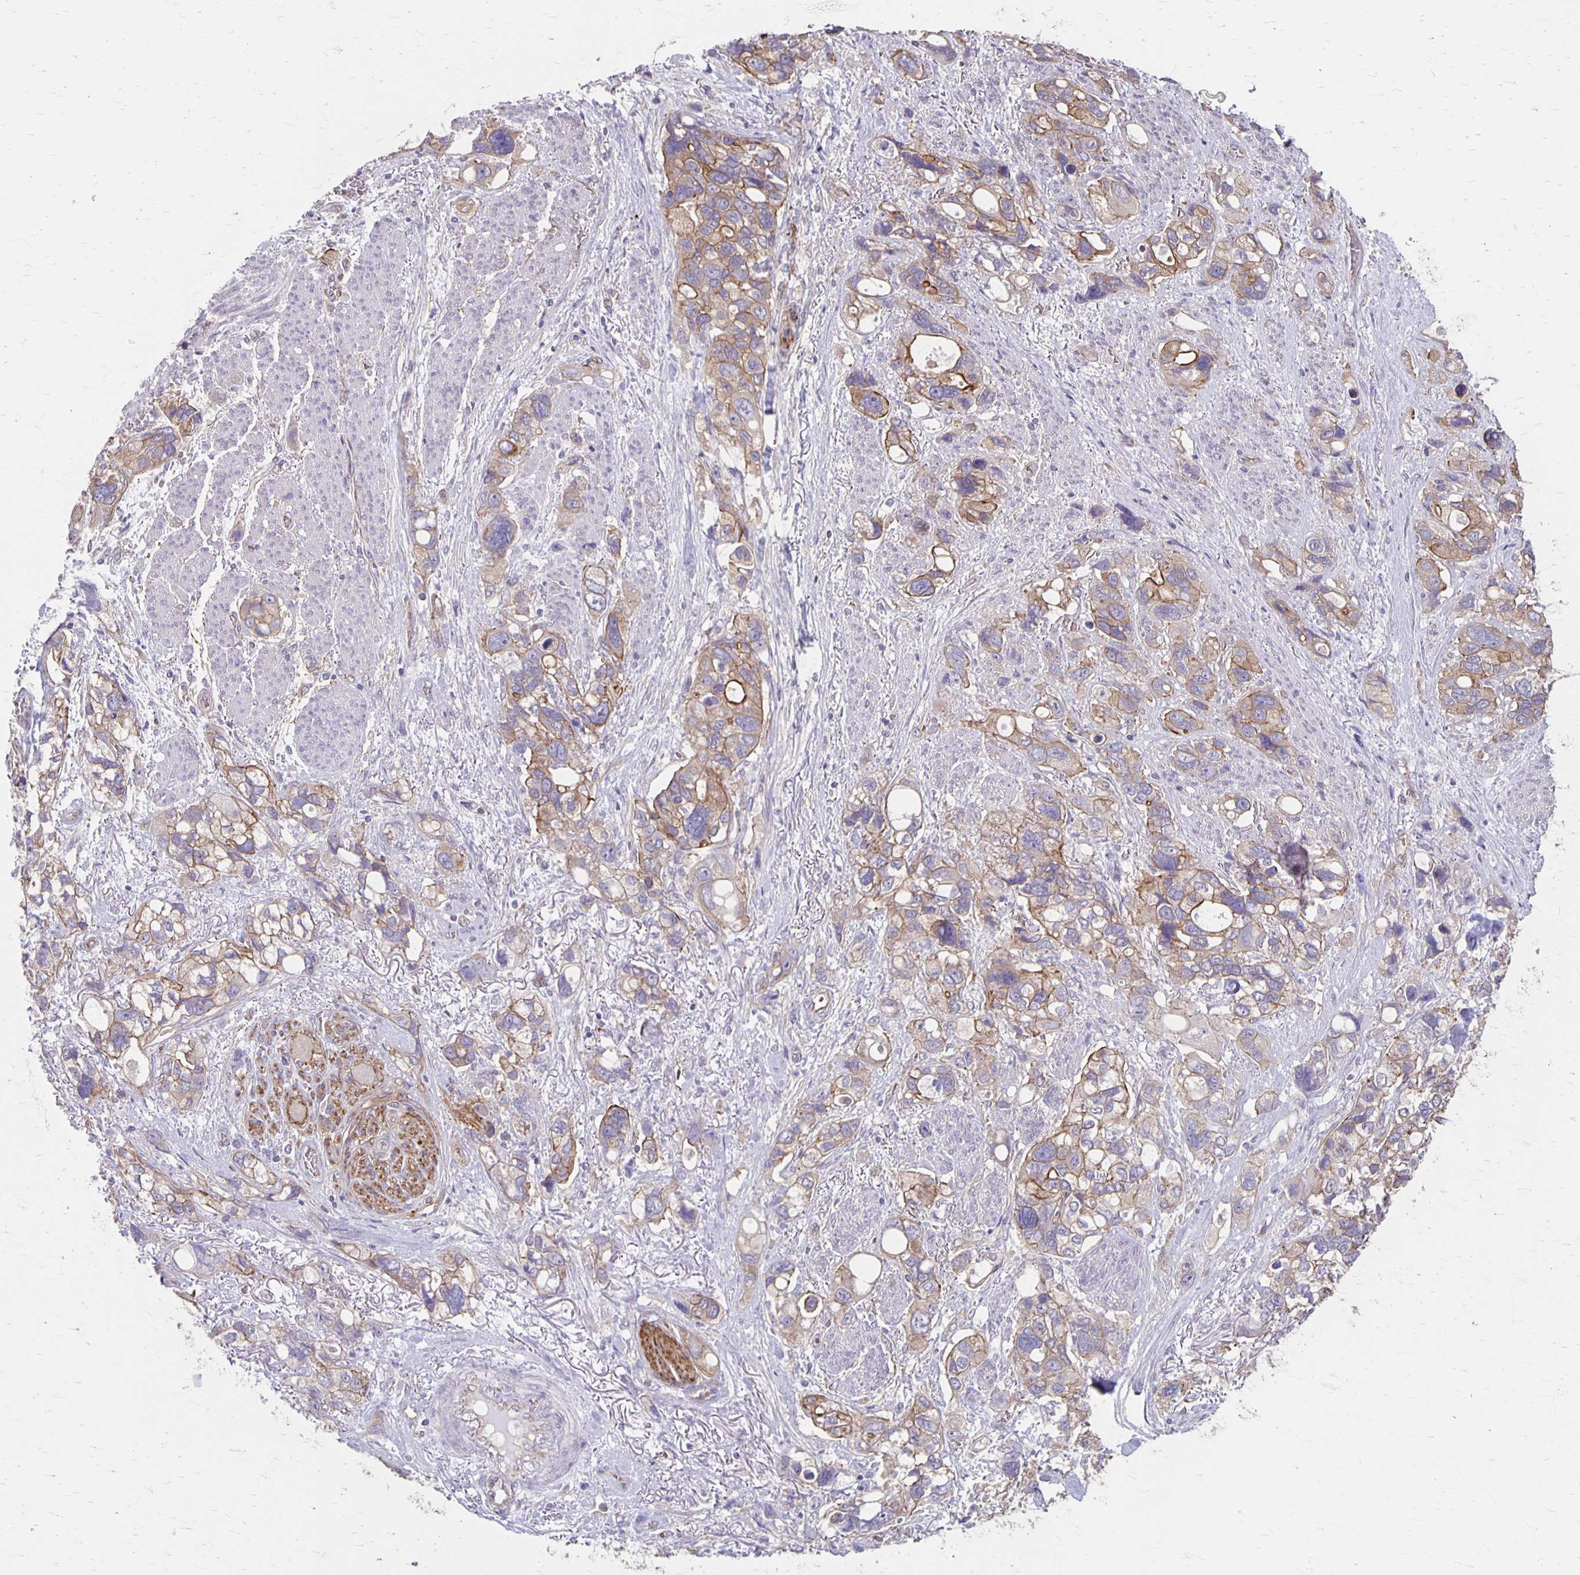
{"staining": {"intensity": "moderate", "quantity": ">75%", "location": "cytoplasmic/membranous"}, "tissue": "stomach cancer", "cell_type": "Tumor cells", "image_type": "cancer", "snomed": [{"axis": "morphology", "description": "Adenocarcinoma, NOS"}, {"axis": "topography", "description": "Stomach, upper"}], "caption": "A micrograph of human stomach cancer (adenocarcinoma) stained for a protein shows moderate cytoplasmic/membranous brown staining in tumor cells. The staining was performed using DAB (3,3'-diaminobenzidine) to visualize the protein expression in brown, while the nuclei were stained in blue with hematoxylin (Magnification: 20x).", "gene": "PPP1R3E", "patient": {"sex": "female", "age": 81}}